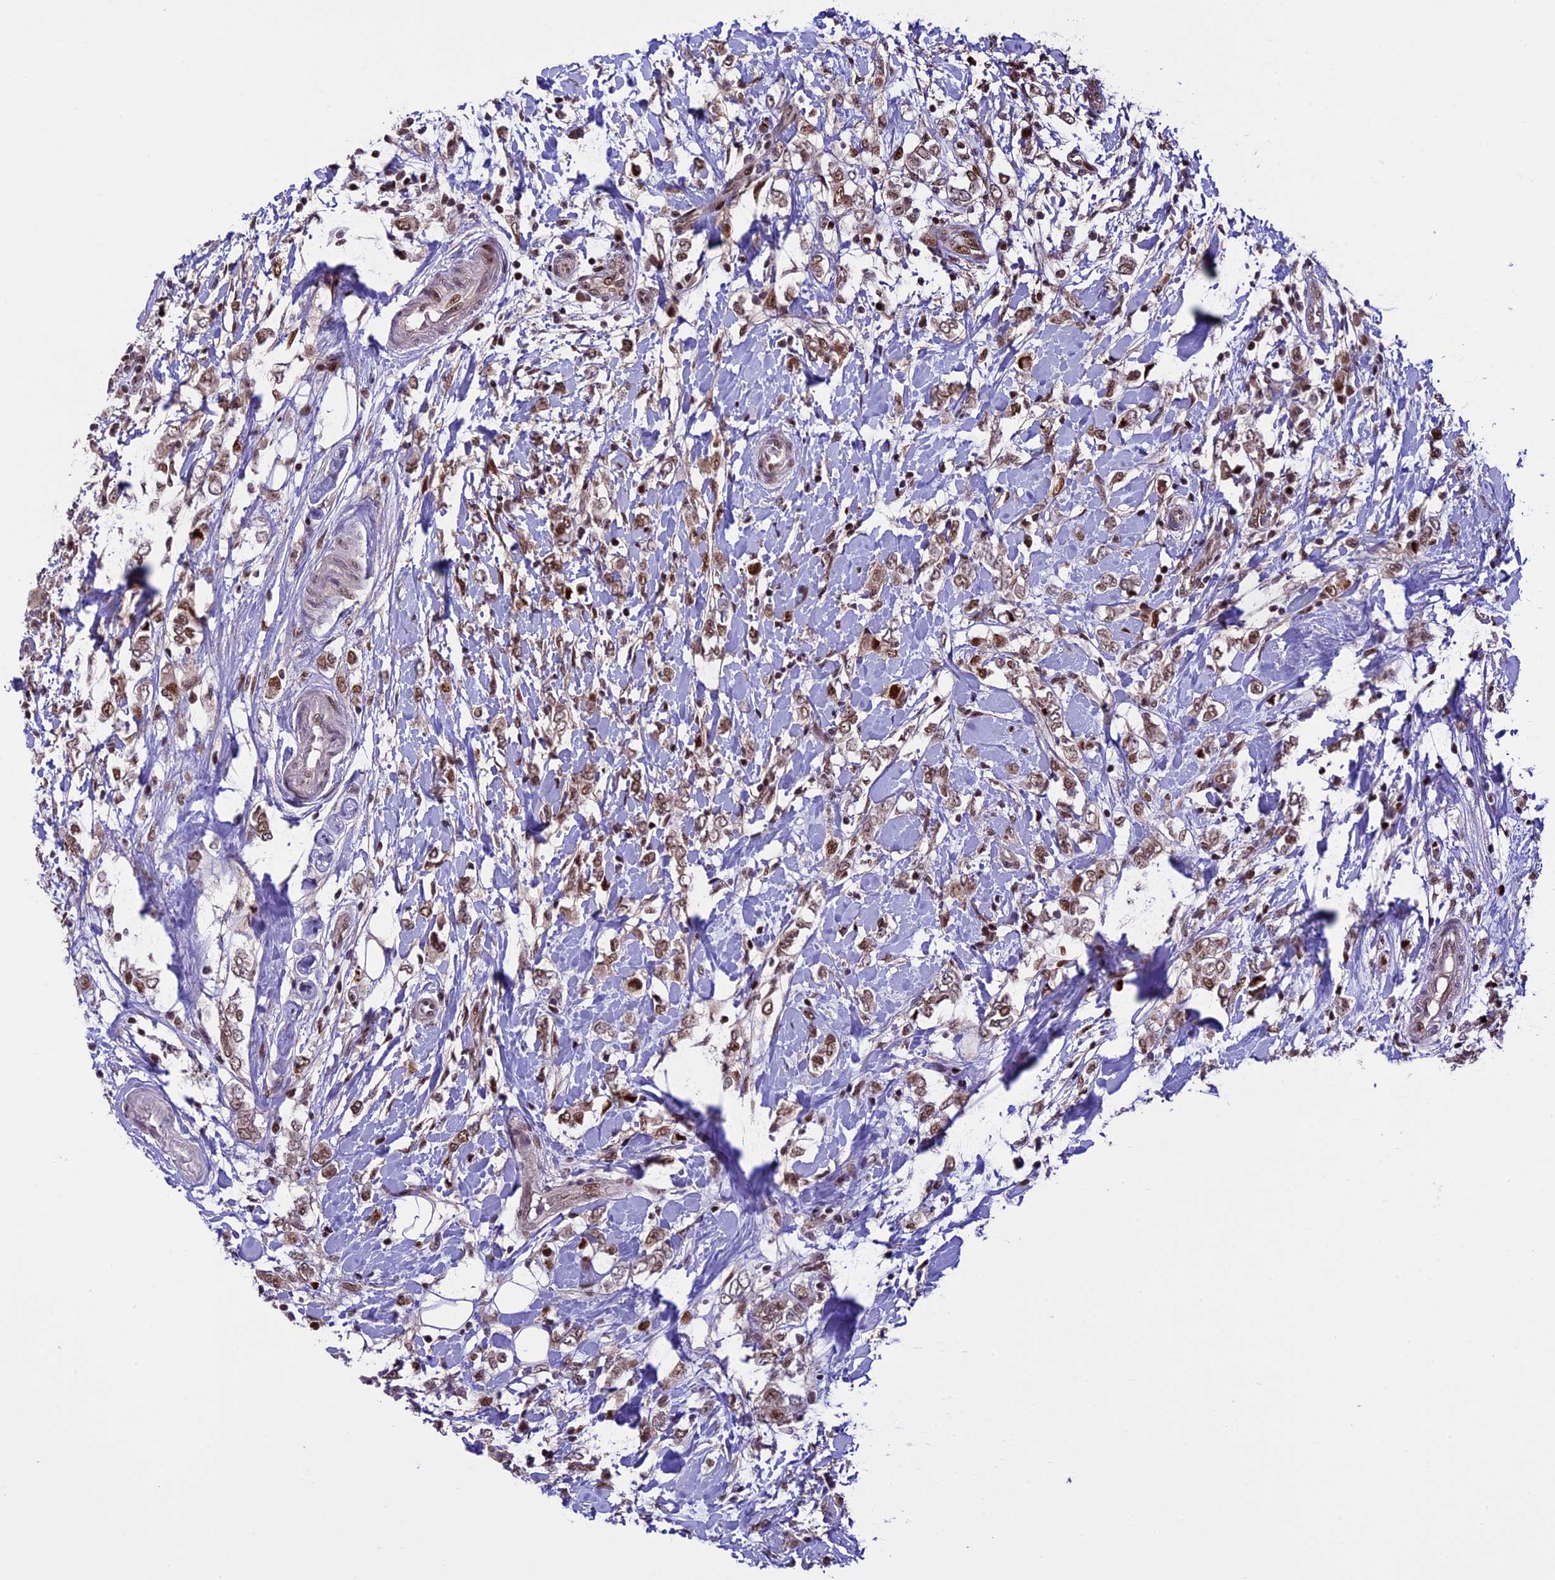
{"staining": {"intensity": "moderate", "quantity": ">75%", "location": "nuclear"}, "tissue": "breast cancer", "cell_type": "Tumor cells", "image_type": "cancer", "snomed": [{"axis": "morphology", "description": "Normal tissue, NOS"}, {"axis": "morphology", "description": "Lobular carcinoma"}, {"axis": "topography", "description": "Breast"}], "caption": "Moderate nuclear staining for a protein is identified in about >75% of tumor cells of breast cancer (lobular carcinoma) using immunohistochemistry (IHC).", "gene": "TCP11L2", "patient": {"sex": "female", "age": 47}}